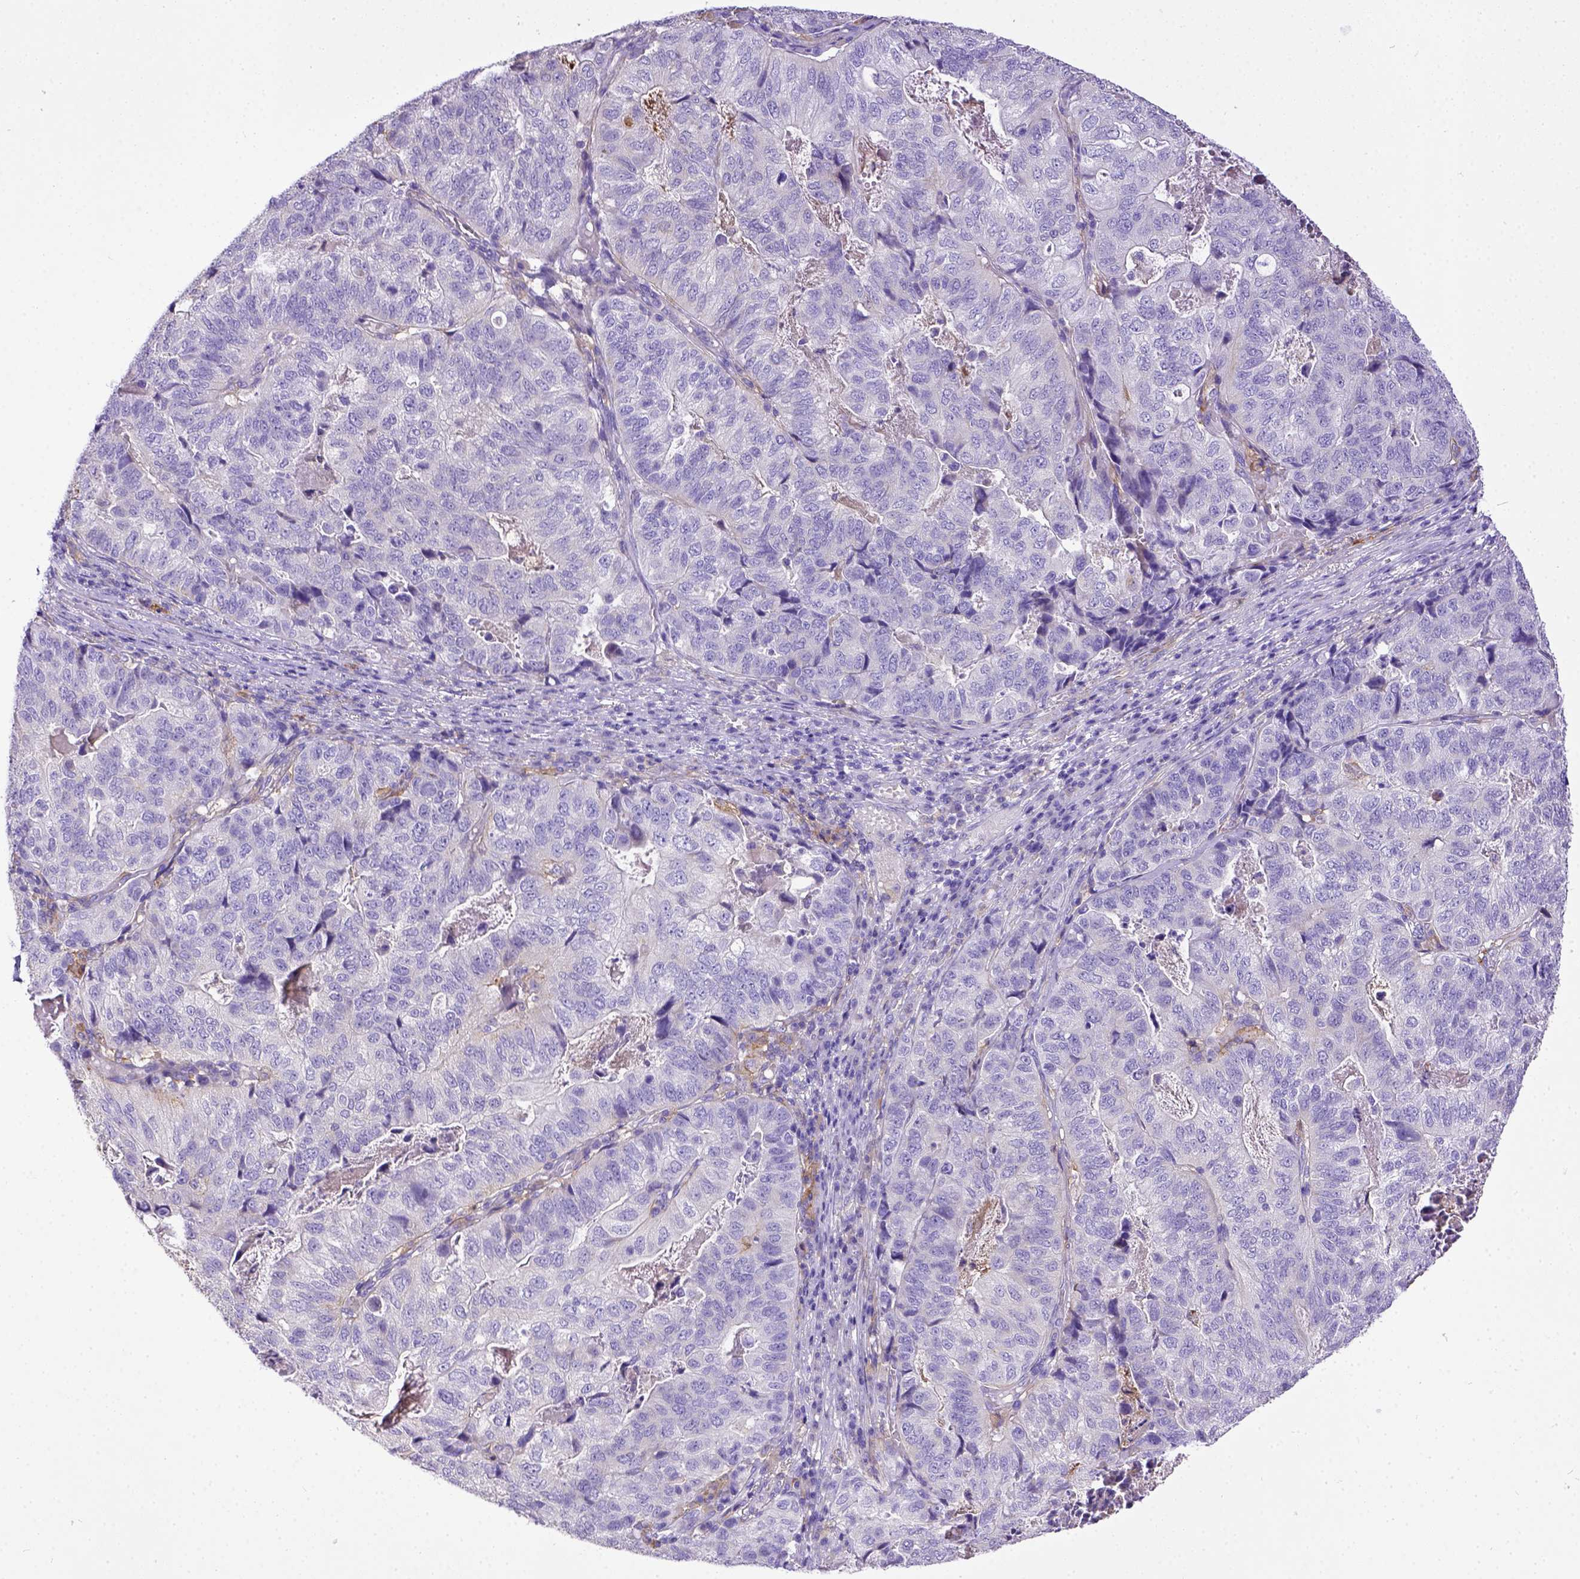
{"staining": {"intensity": "negative", "quantity": "none", "location": "none"}, "tissue": "stomach cancer", "cell_type": "Tumor cells", "image_type": "cancer", "snomed": [{"axis": "morphology", "description": "Adenocarcinoma, NOS"}, {"axis": "topography", "description": "Stomach, upper"}], "caption": "Photomicrograph shows no protein positivity in tumor cells of stomach cancer (adenocarcinoma) tissue.", "gene": "CD40", "patient": {"sex": "female", "age": 67}}